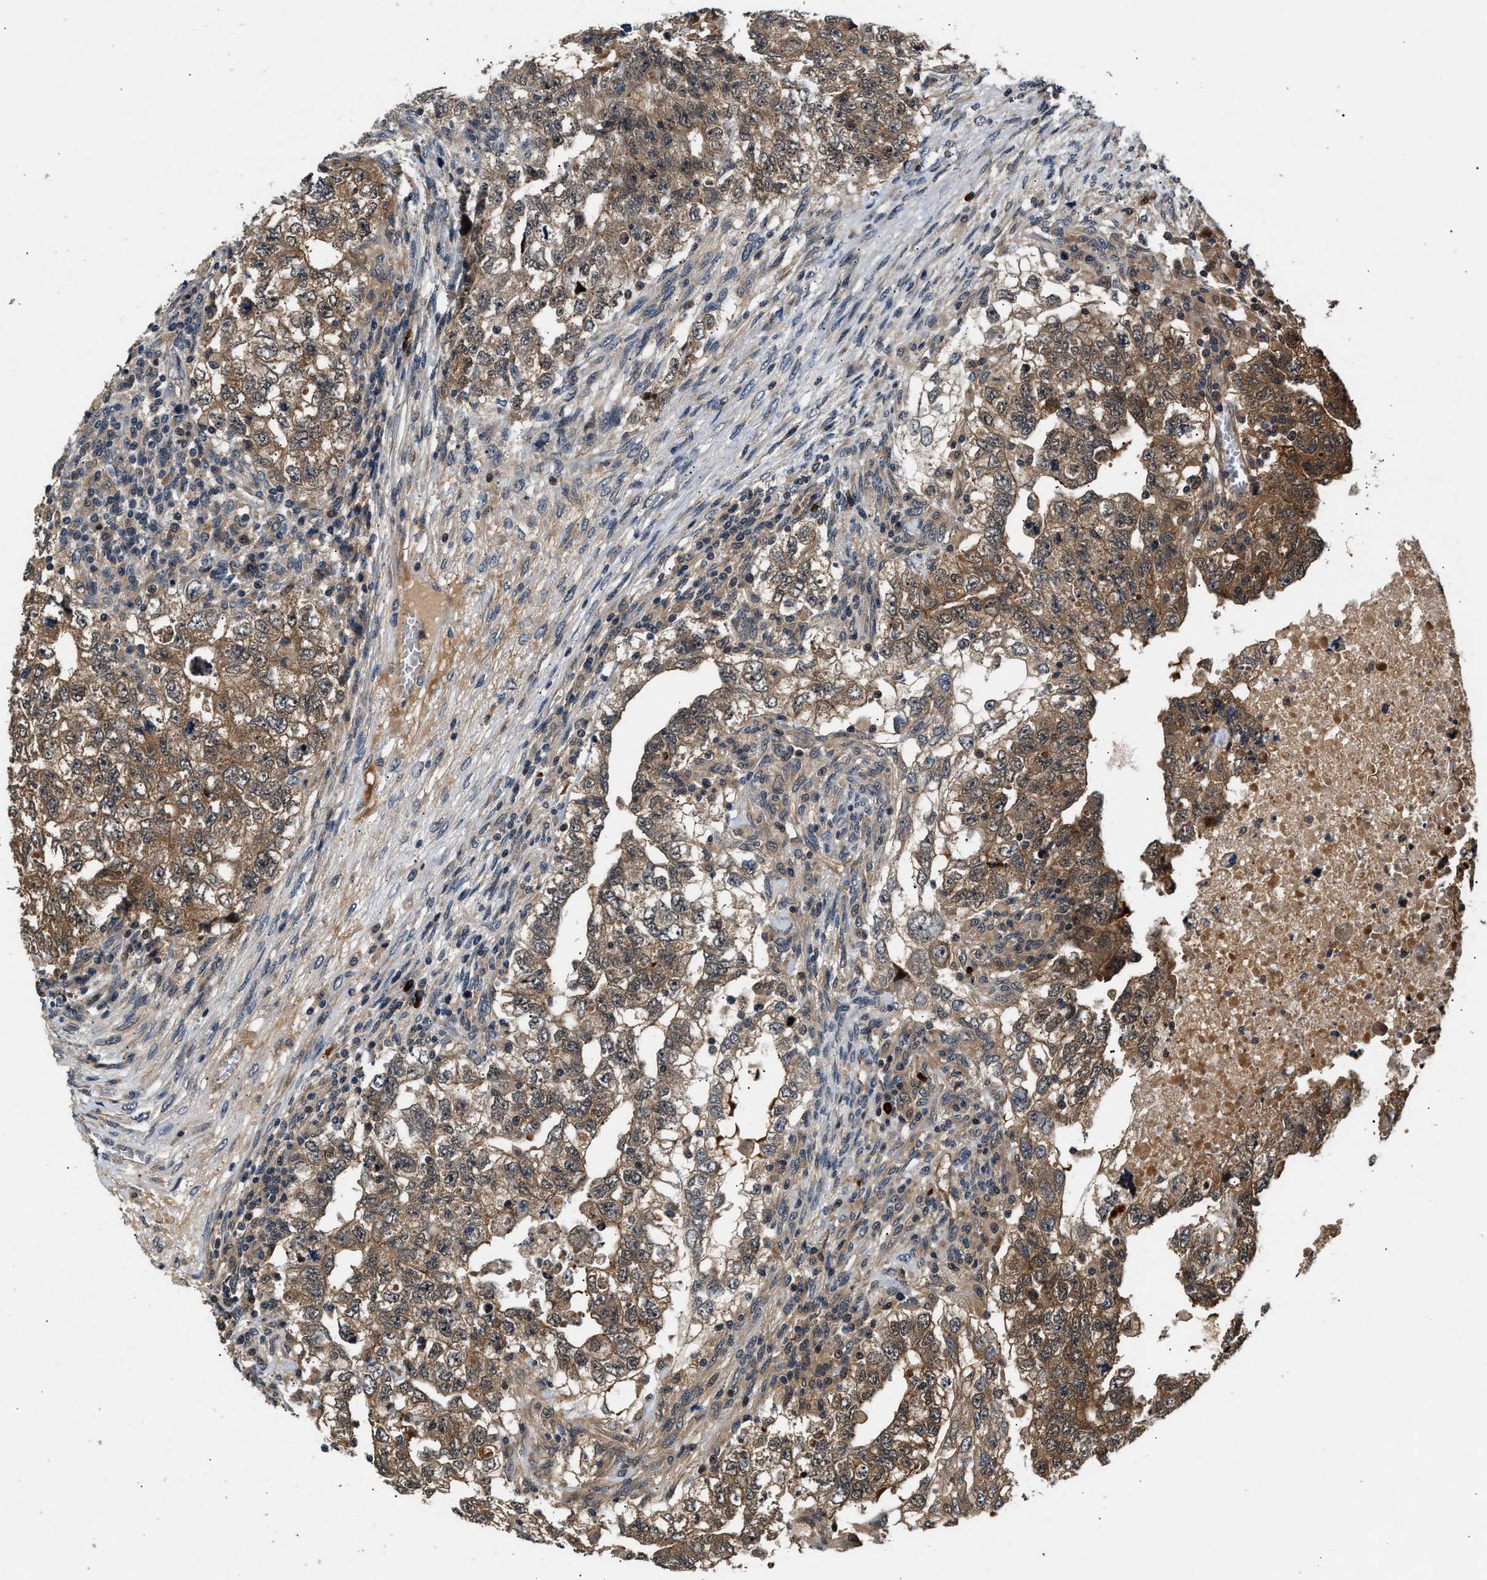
{"staining": {"intensity": "moderate", "quantity": ">75%", "location": "cytoplasmic/membranous"}, "tissue": "testis cancer", "cell_type": "Tumor cells", "image_type": "cancer", "snomed": [{"axis": "morphology", "description": "Carcinoma, Embryonal, NOS"}, {"axis": "topography", "description": "Testis"}], "caption": "The image shows a brown stain indicating the presence of a protein in the cytoplasmic/membranous of tumor cells in testis cancer. The protein of interest is stained brown, and the nuclei are stained in blue (DAB IHC with brightfield microscopy, high magnification).", "gene": "TUT7", "patient": {"sex": "male", "age": 36}}